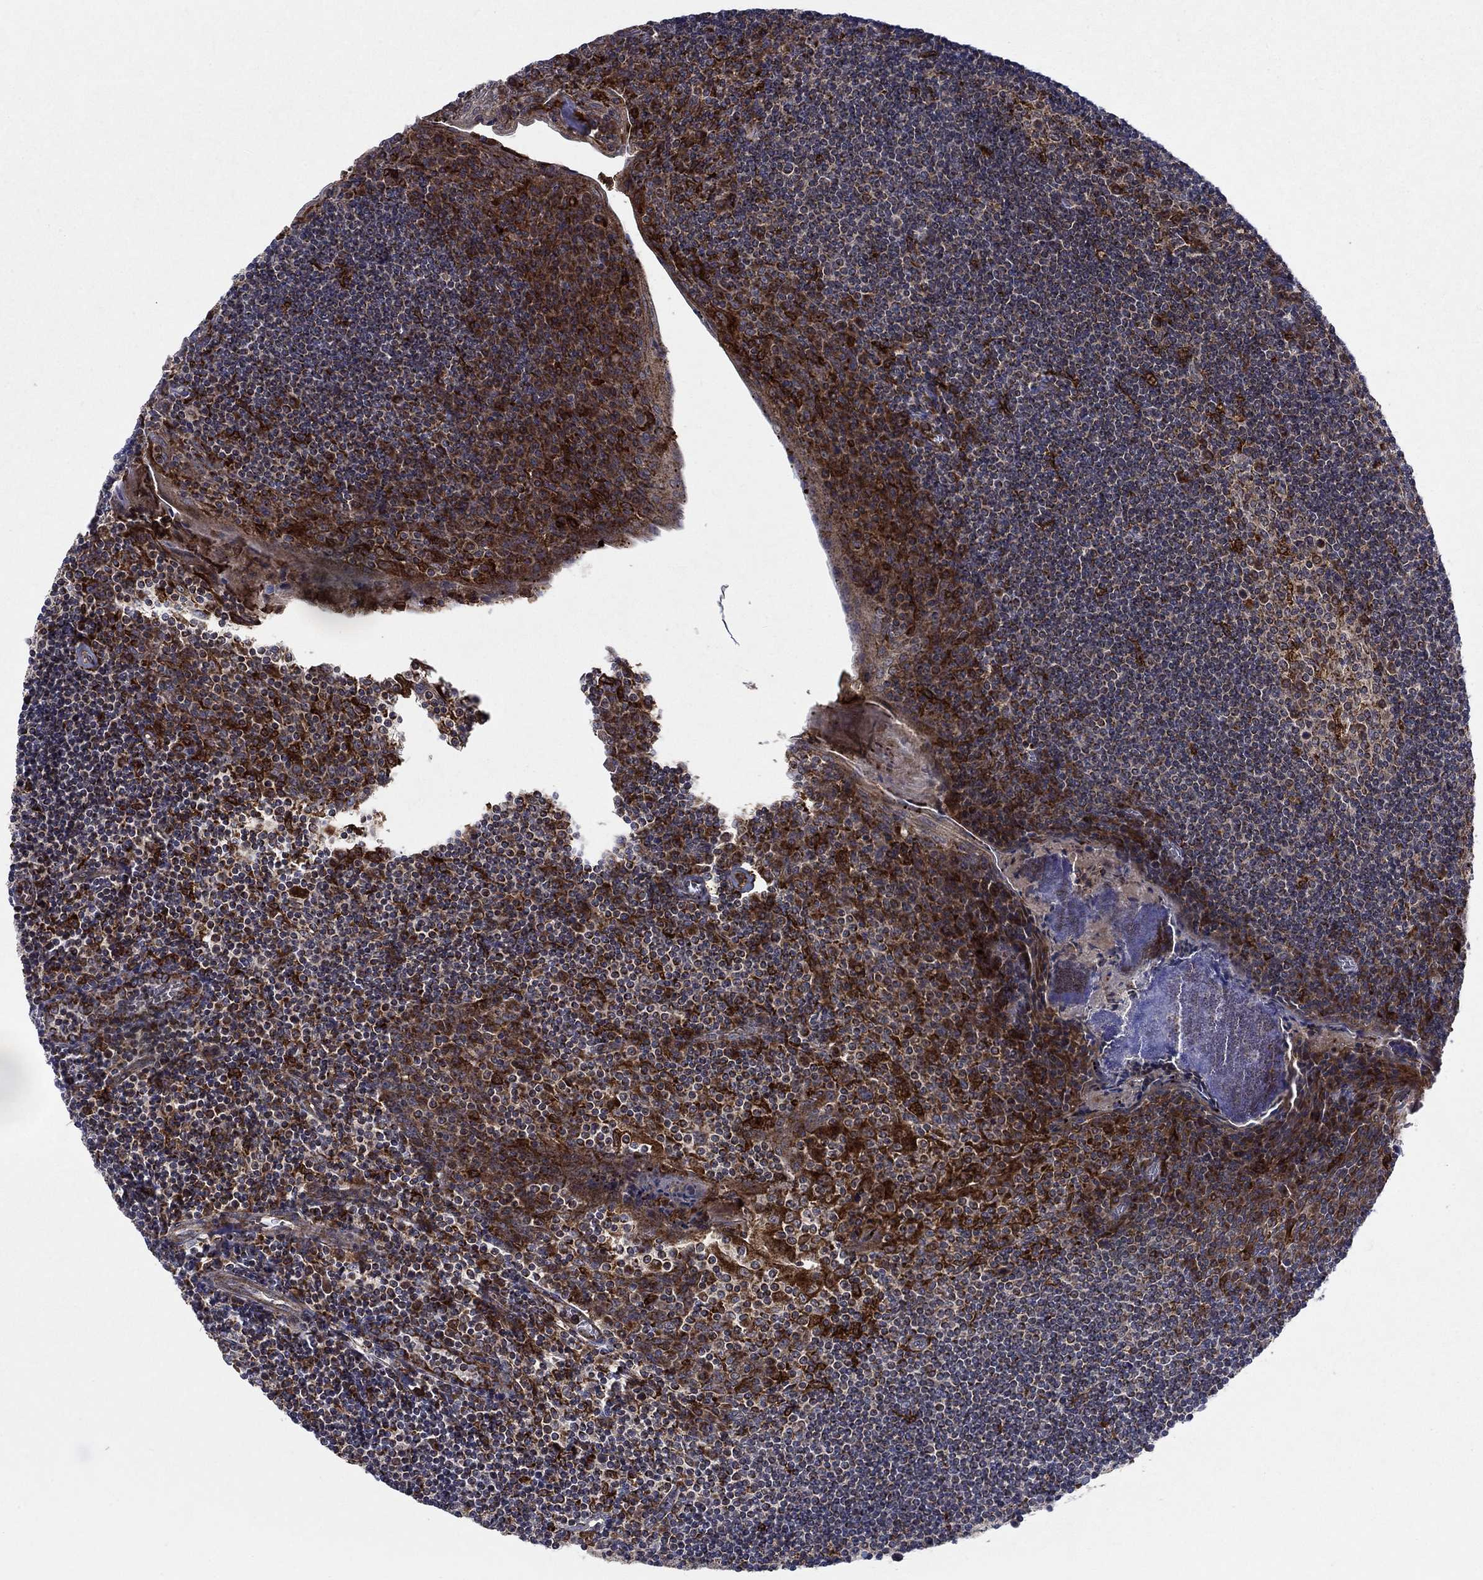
{"staining": {"intensity": "strong", "quantity": "<25%", "location": "cytoplasmic/membranous"}, "tissue": "tonsil", "cell_type": "Germinal center cells", "image_type": "normal", "snomed": [{"axis": "morphology", "description": "Normal tissue, NOS"}, {"axis": "topography", "description": "Tonsil"}], "caption": "Approximately <25% of germinal center cells in unremarkable human tonsil demonstrate strong cytoplasmic/membranous protein positivity as visualized by brown immunohistochemical staining.", "gene": "RNF19B", "patient": {"sex": "female", "age": 12}}